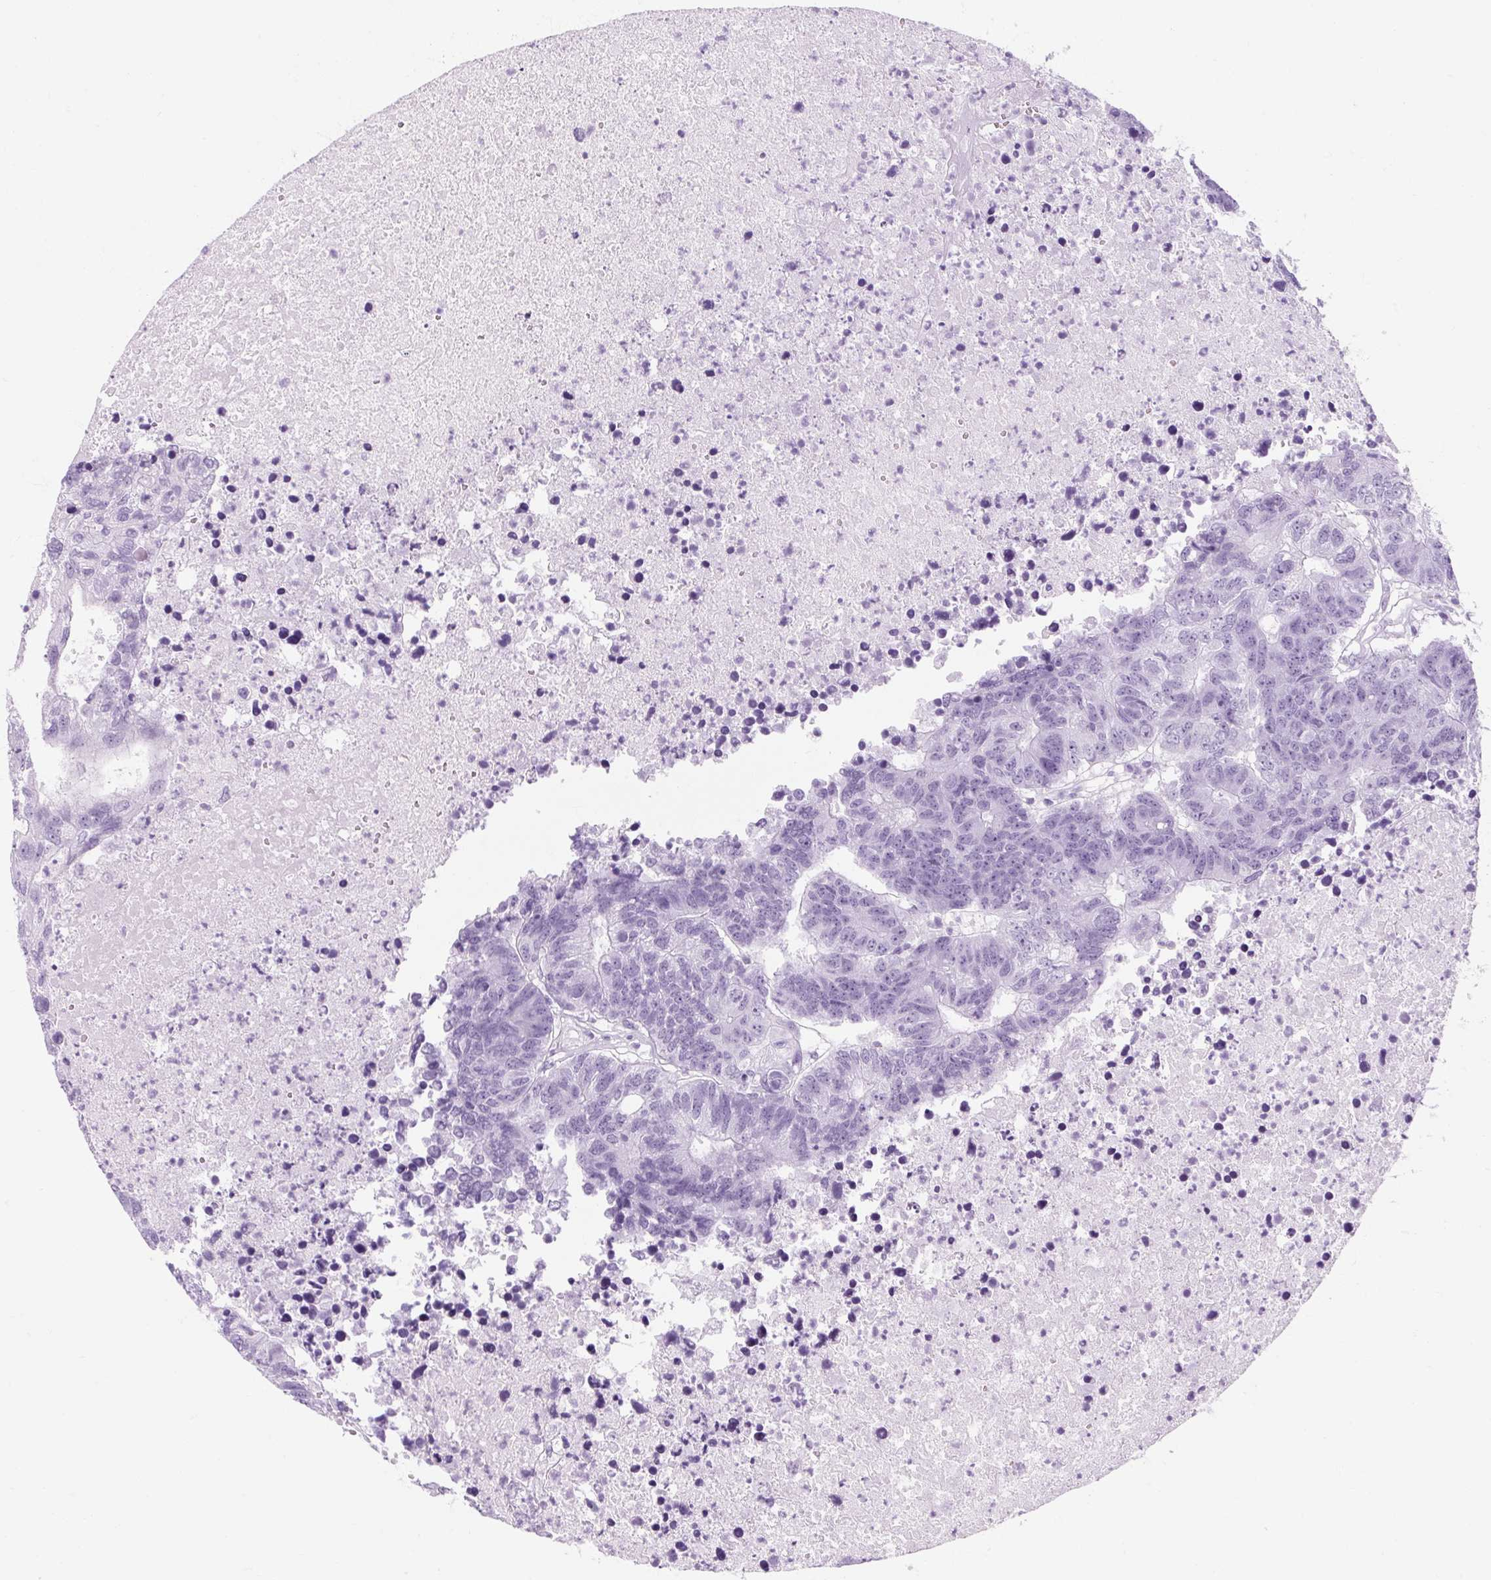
{"staining": {"intensity": "negative", "quantity": "none", "location": "none"}, "tissue": "colorectal cancer", "cell_type": "Tumor cells", "image_type": "cancer", "snomed": [{"axis": "morphology", "description": "Adenocarcinoma, NOS"}, {"axis": "topography", "description": "Colon"}], "caption": "The micrograph reveals no significant staining in tumor cells of colorectal adenocarcinoma.", "gene": "TIGD2", "patient": {"sex": "female", "age": 48}}